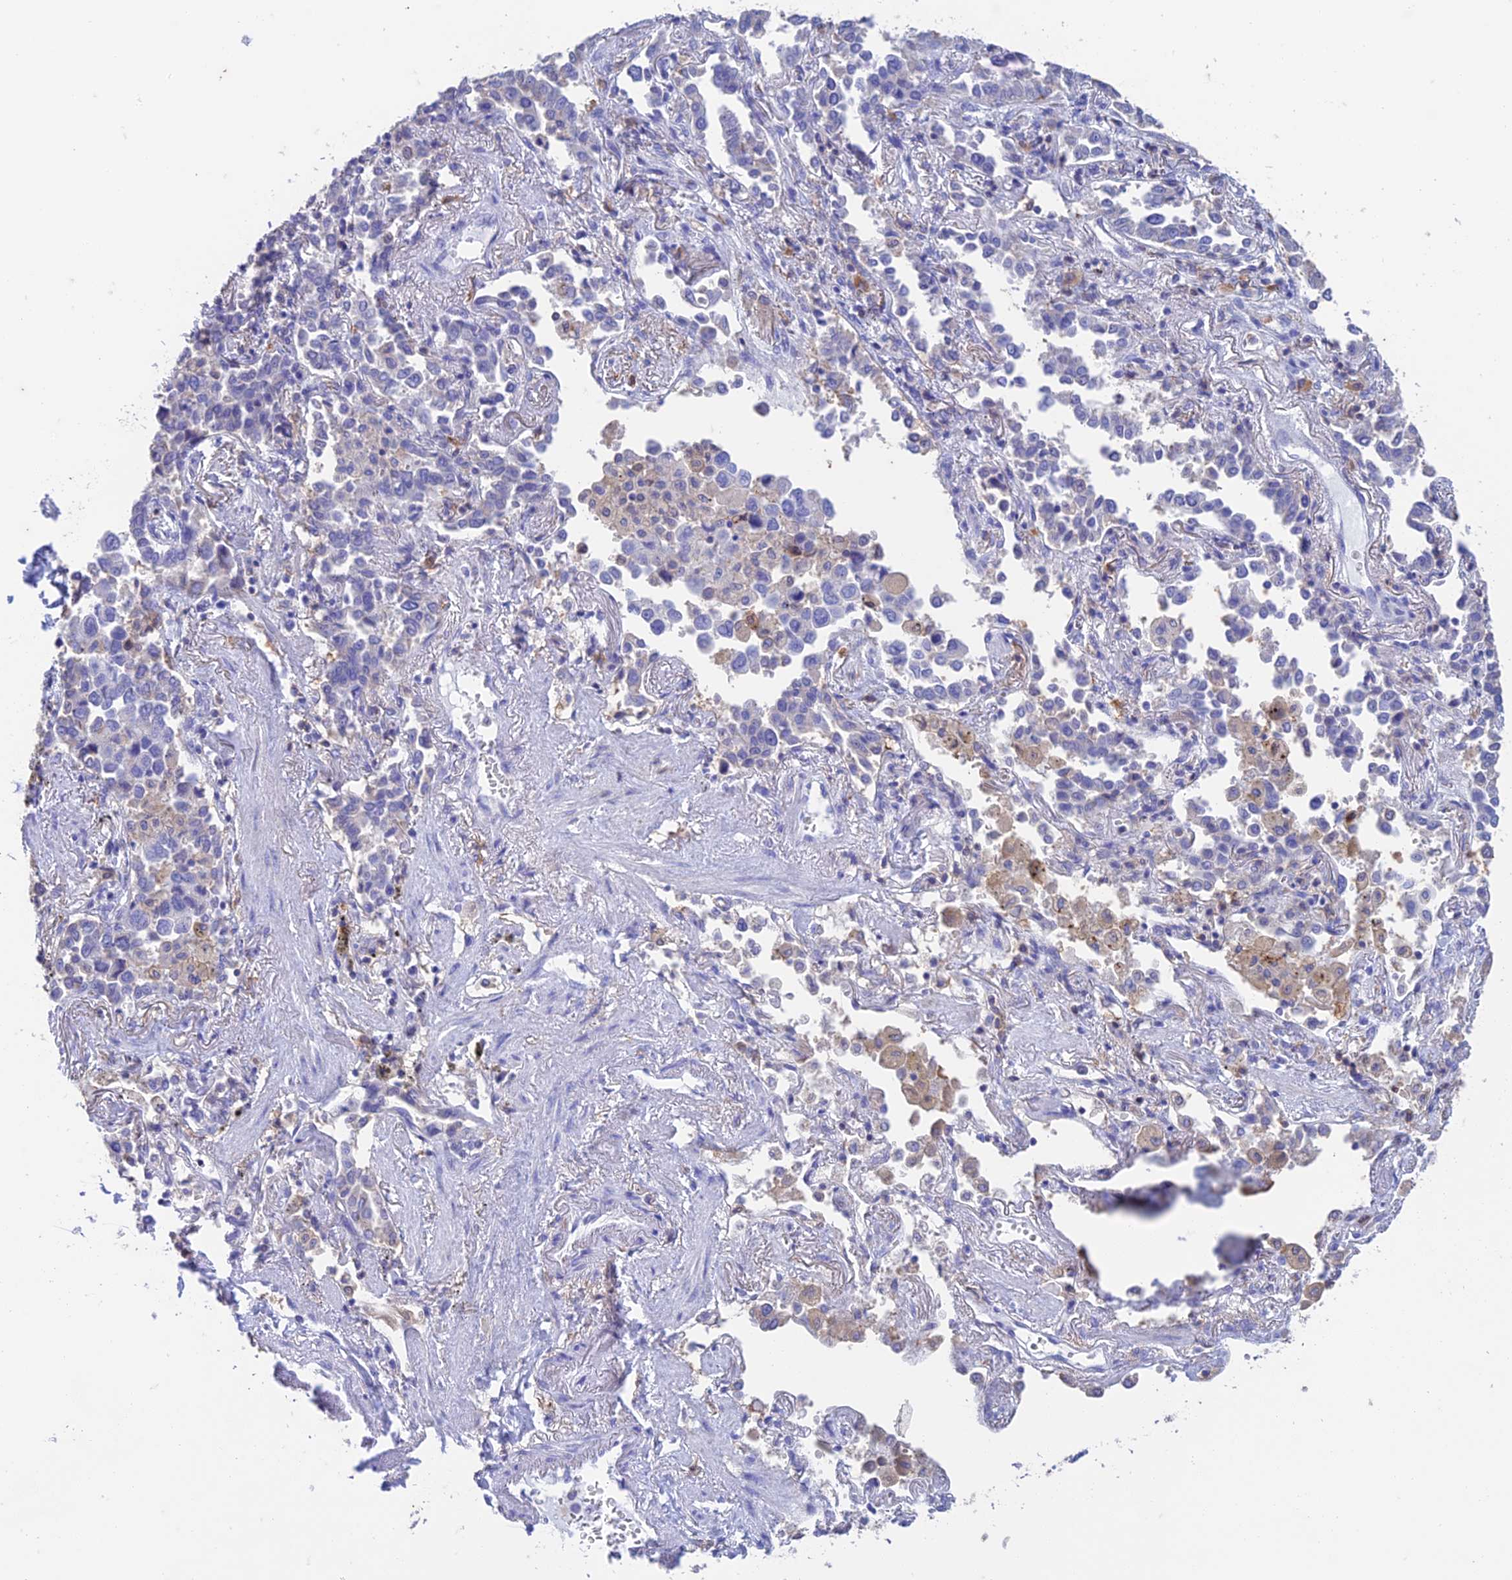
{"staining": {"intensity": "negative", "quantity": "none", "location": "none"}, "tissue": "lung cancer", "cell_type": "Tumor cells", "image_type": "cancer", "snomed": [{"axis": "morphology", "description": "Adenocarcinoma, NOS"}, {"axis": "topography", "description": "Lung"}], "caption": "The histopathology image demonstrates no staining of tumor cells in lung adenocarcinoma.", "gene": "FGF7", "patient": {"sex": "male", "age": 67}}